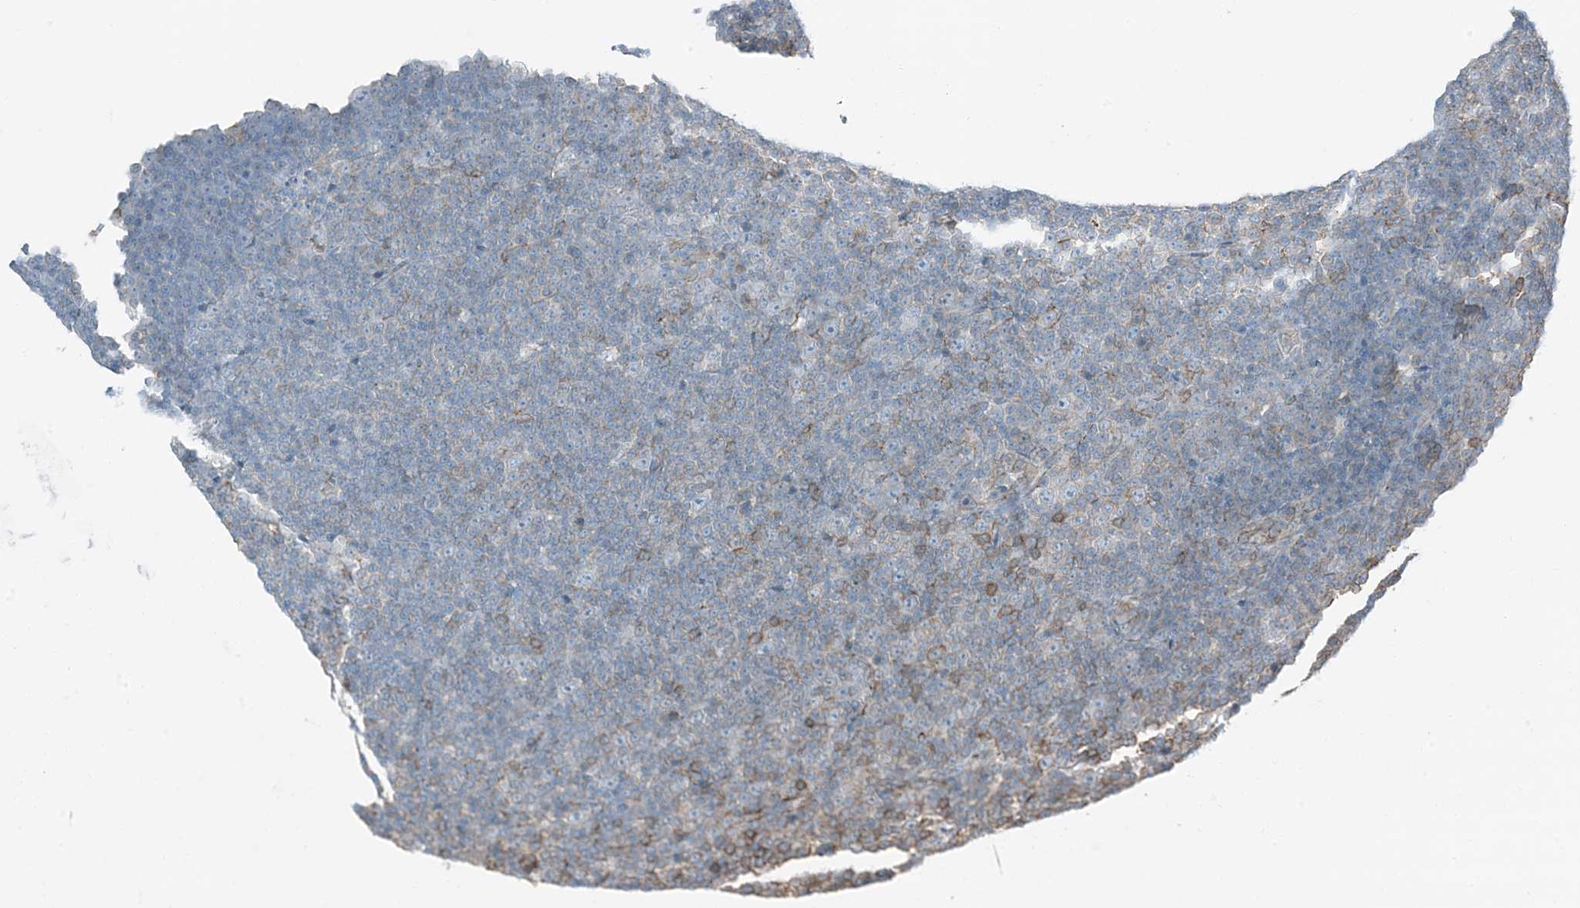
{"staining": {"intensity": "negative", "quantity": "none", "location": "none"}, "tissue": "lymphoma", "cell_type": "Tumor cells", "image_type": "cancer", "snomed": [{"axis": "morphology", "description": "Malignant lymphoma, non-Hodgkin's type, Low grade"}, {"axis": "topography", "description": "Lymph node"}], "caption": "Histopathology image shows no significant protein staining in tumor cells of low-grade malignant lymphoma, non-Hodgkin's type.", "gene": "APOBEC3C", "patient": {"sex": "female", "age": 67}}